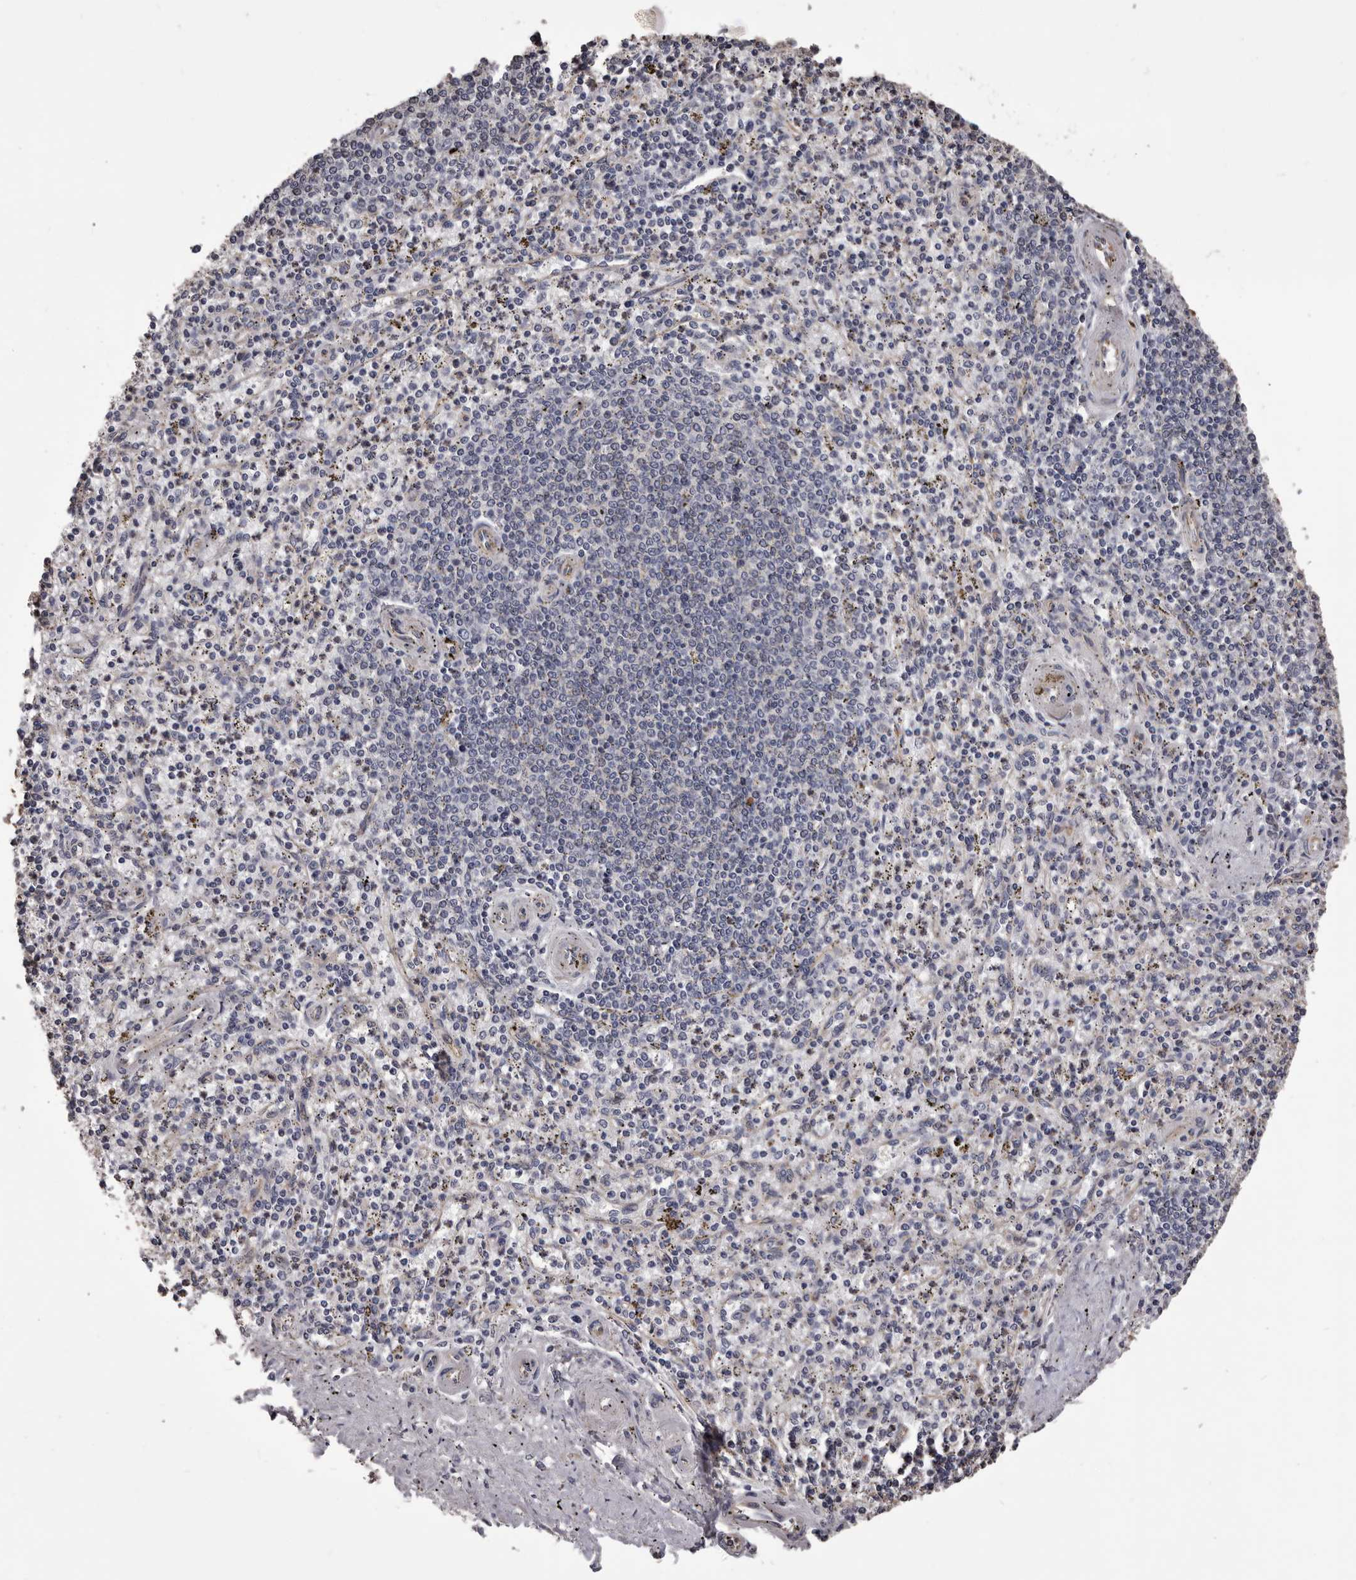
{"staining": {"intensity": "negative", "quantity": "none", "location": "none"}, "tissue": "spleen", "cell_type": "Cells in red pulp", "image_type": "normal", "snomed": [{"axis": "morphology", "description": "Normal tissue, NOS"}, {"axis": "topography", "description": "Spleen"}], "caption": "Immunohistochemistry of unremarkable human spleen reveals no staining in cells in red pulp.", "gene": "CEP104", "patient": {"sex": "male", "age": 72}}